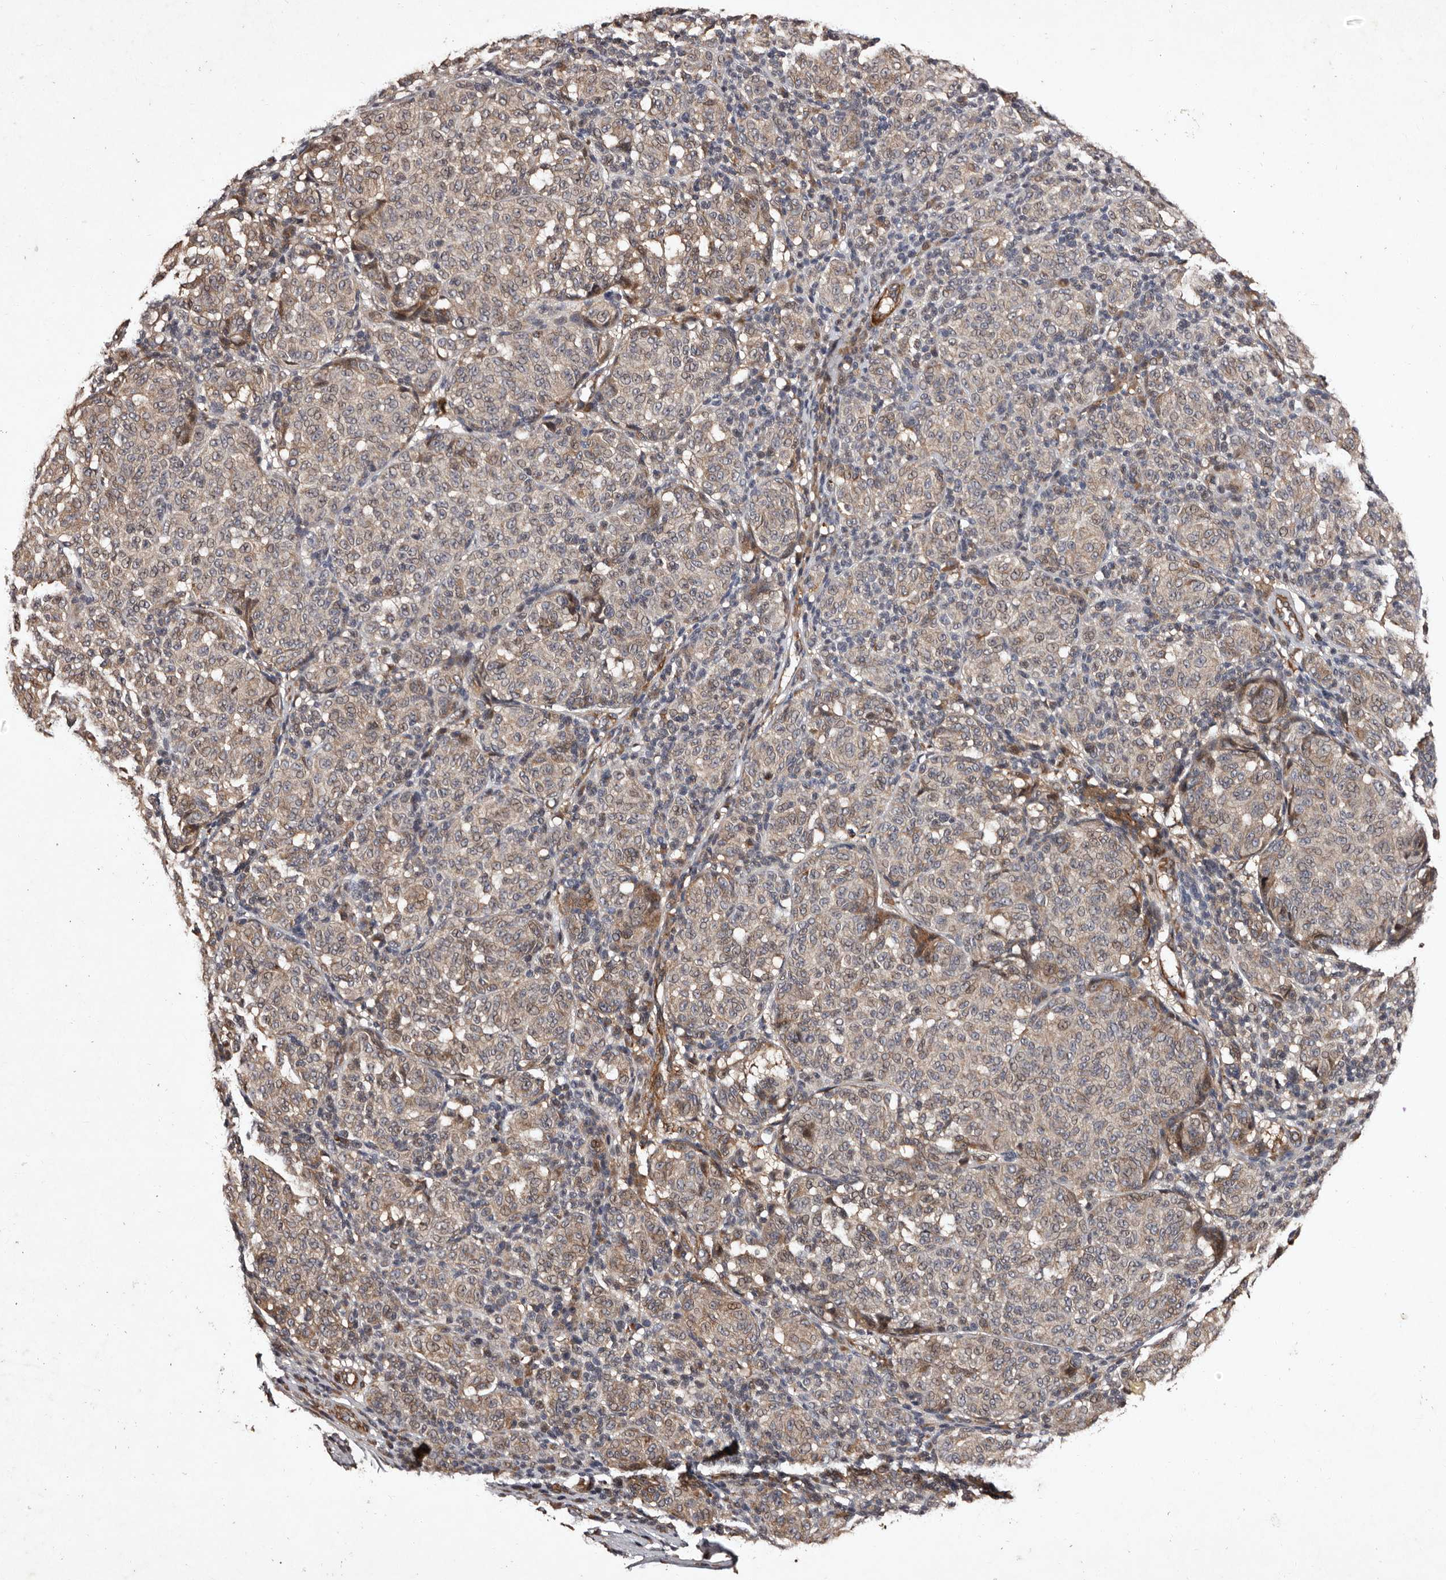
{"staining": {"intensity": "weak", "quantity": "25%-75%", "location": "cytoplasmic/membranous"}, "tissue": "melanoma", "cell_type": "Tumor cells", "image_type": "cancer", "snomed": [{"axis": "morphology", "description": "Malignant melanoma, NOS"}, {"axis": "topography", "description": "Skin"}], "caption": "Tumor cells demonstrate low levels of weak cytoplasmic/membranous staining in about 25%-75% of cells in human malignant melanoma.", "gene": "PRKD3", "patient": {"sex": "male", "age": 59}}